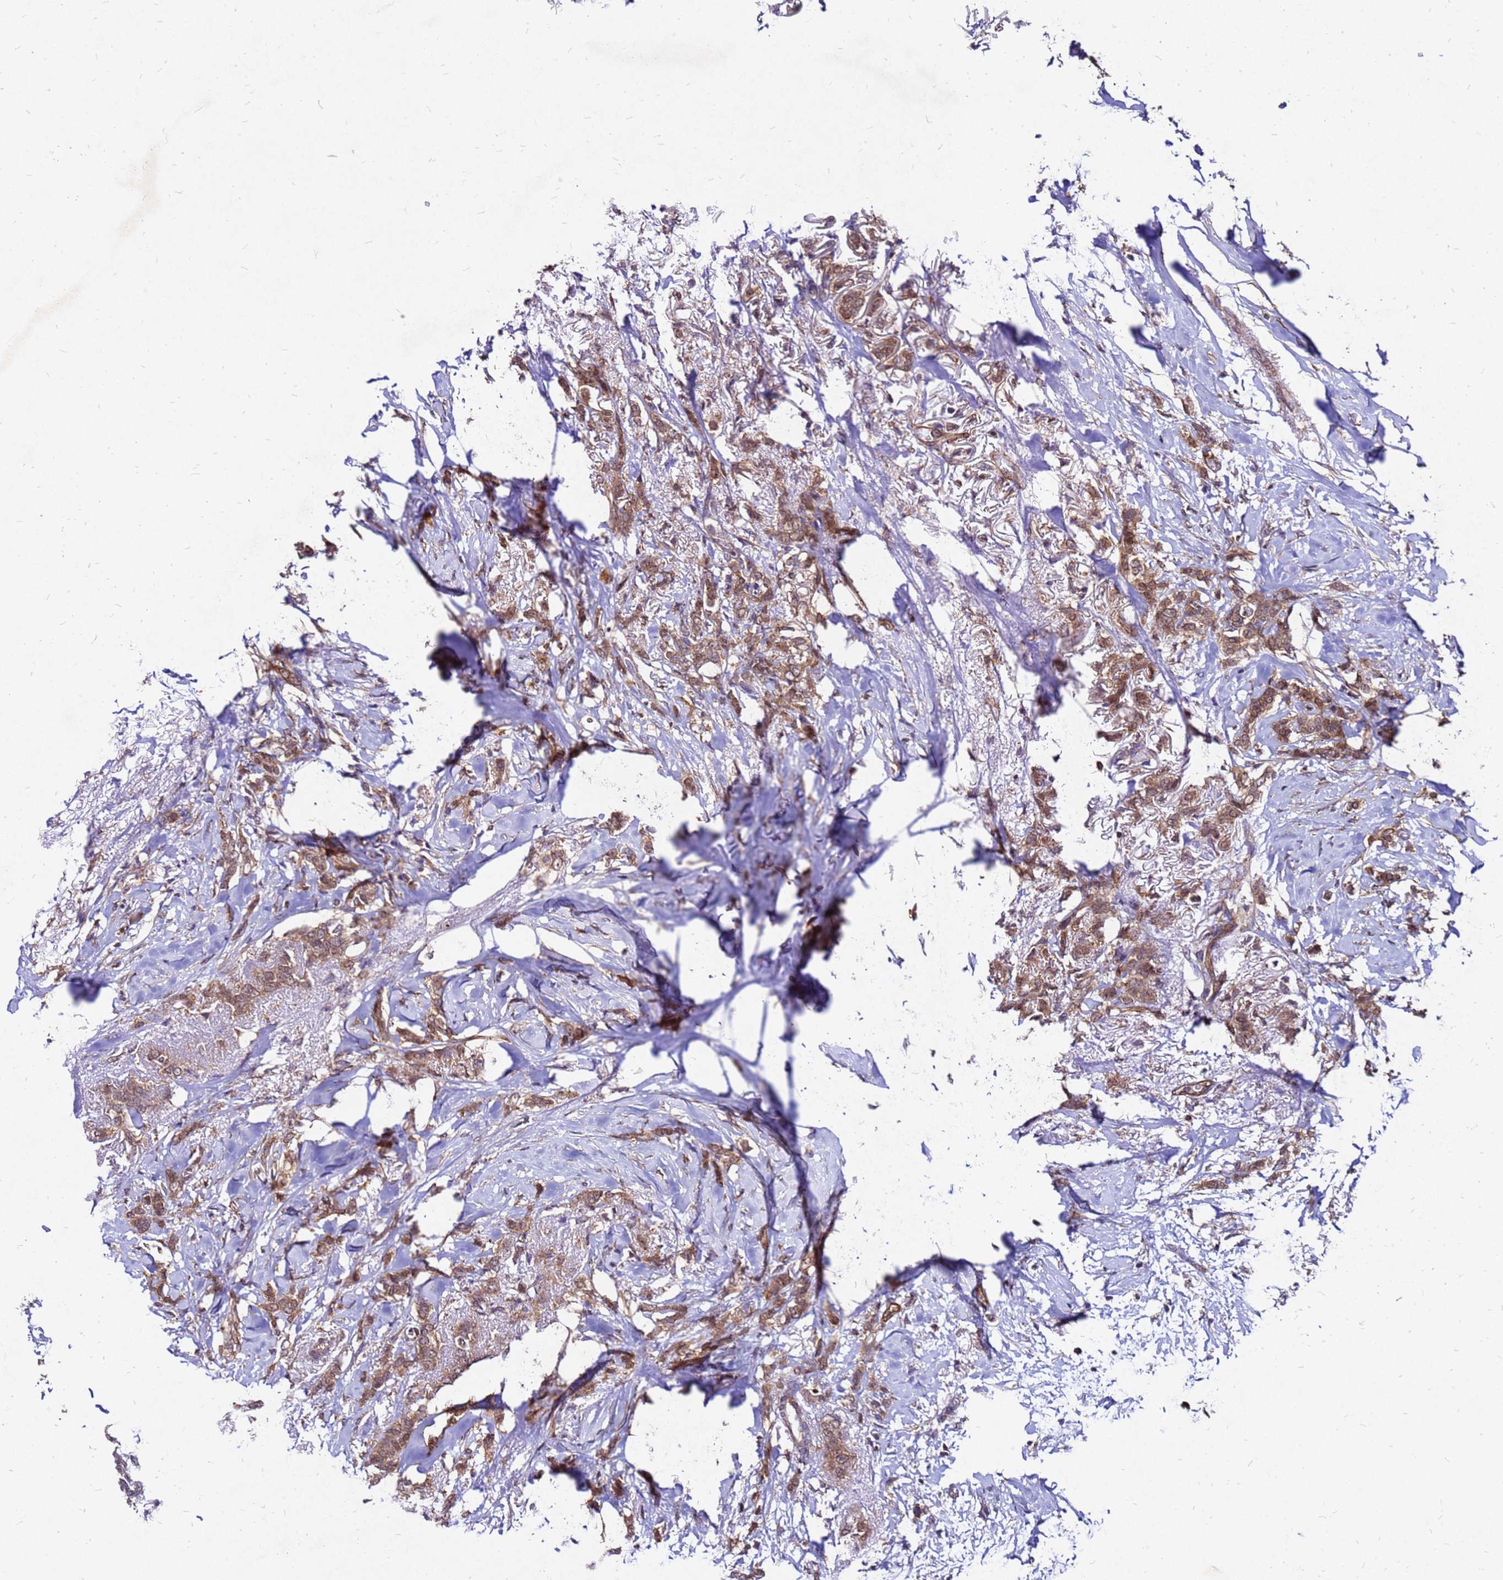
{"staining": {"intensity": "moderate", "quantity": ">75%", "location": "cytoplasmic/membranous"}, "tissue": "breast cancer", "cell_type": "Tumor cells", "image_type": "cancer", "snomed": [{"axis": "morphology", "description": "Duct carcinoma"}, {"axis": "topography", "description": "Breast"}], "caption": "This is a histology image of immunohistochemistry staining of breast cancer, which shows moderate positivity in the cytoplasmic/membranous of tumor cells.", "gene": "DUSP23", "patient": {"sex": "female", "age": 72}}